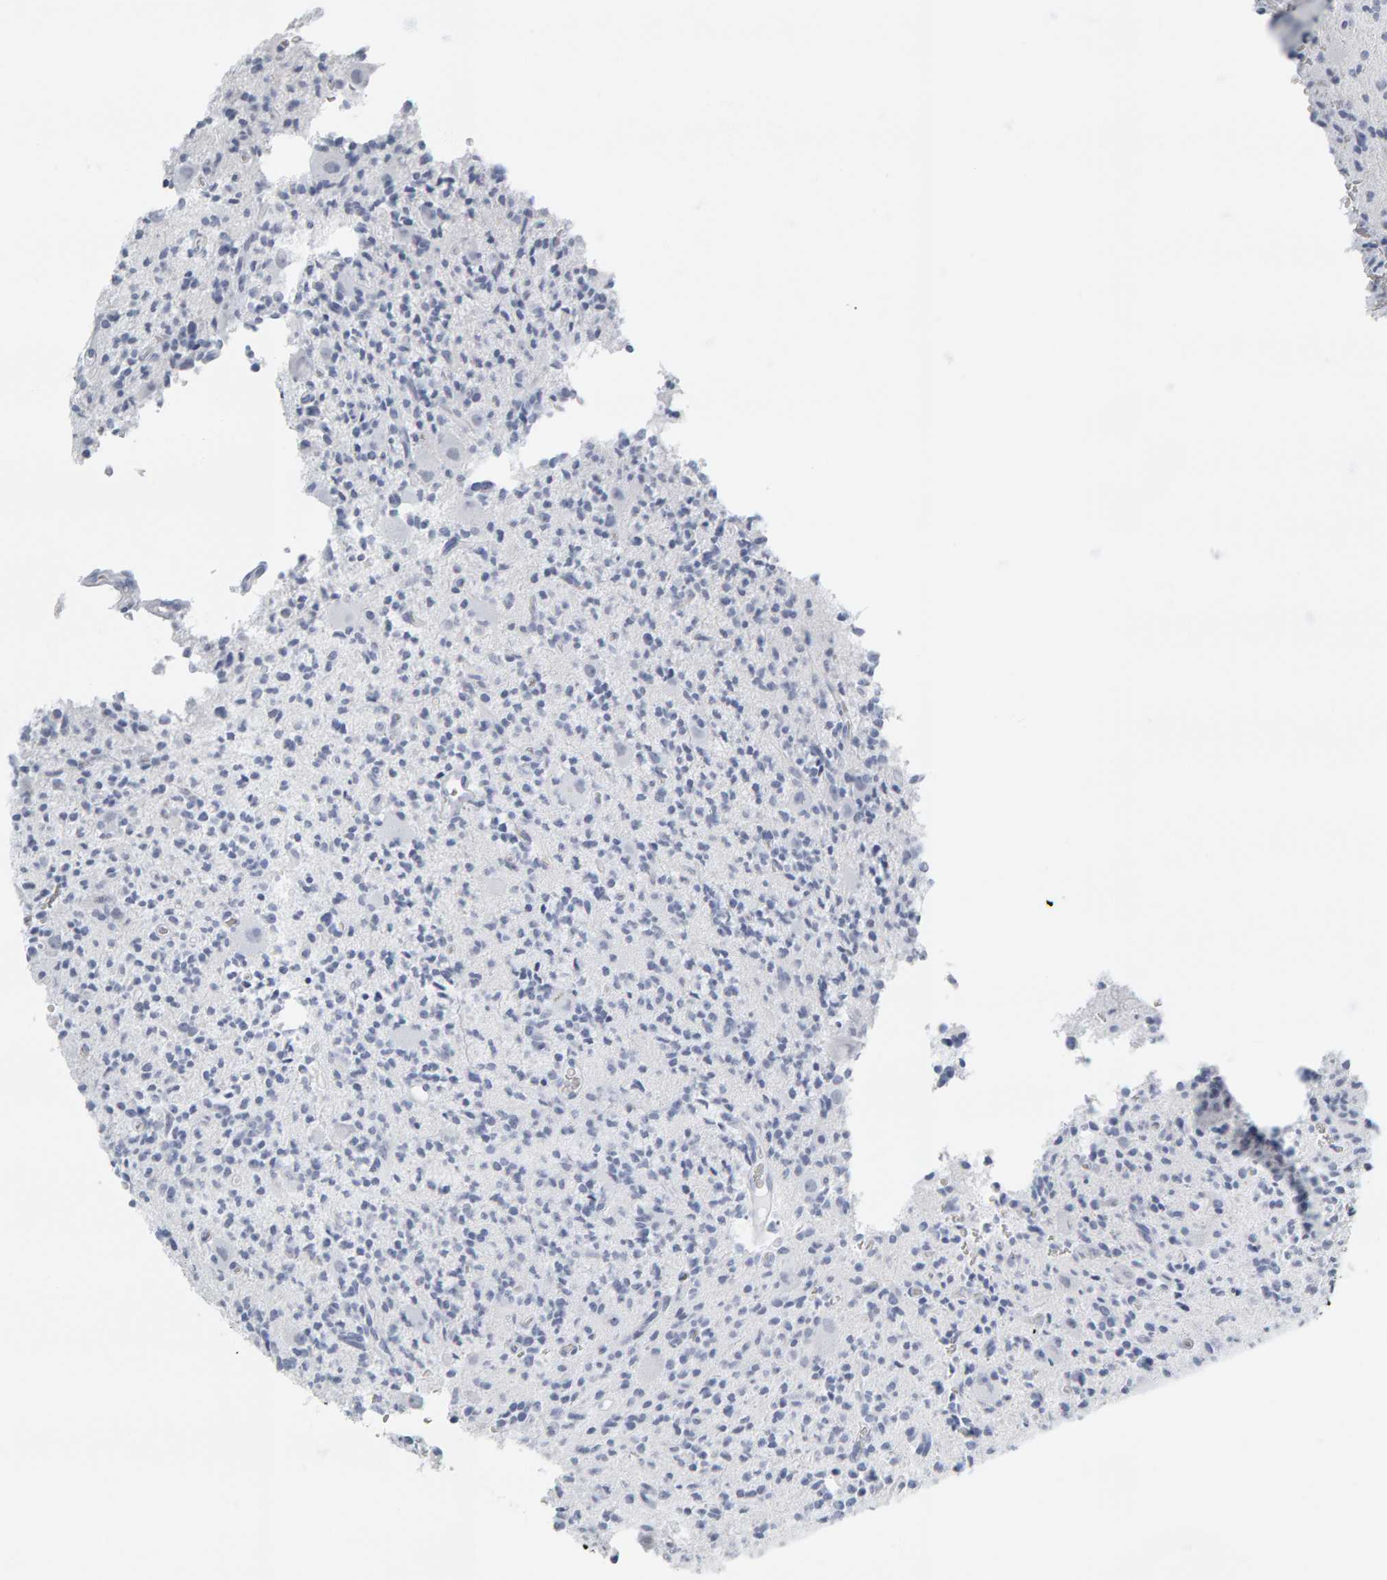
{"staining": {"intensity": "negative", "quantity": "none", "location": "none"}, "tissue": "glioma", "cell_type": "Tumor cells", "image_type": "cancer", "snomed": [{"axis": "morphology", "description": "Glioma, malignant, High grade"}, {"axis": "topography", "description": "Brain"}], "caption": "The IHC image has no significant staining in tumor cells of malignant glioma (high-grade) tissue. The staining is performed using DAB (3,3'-diaminobenzidine) brown chromogen with nuclei counter-stained in using hematoxylin.", "gene": "SPACA3", "patient": {"sex": "male", "age": 34}}